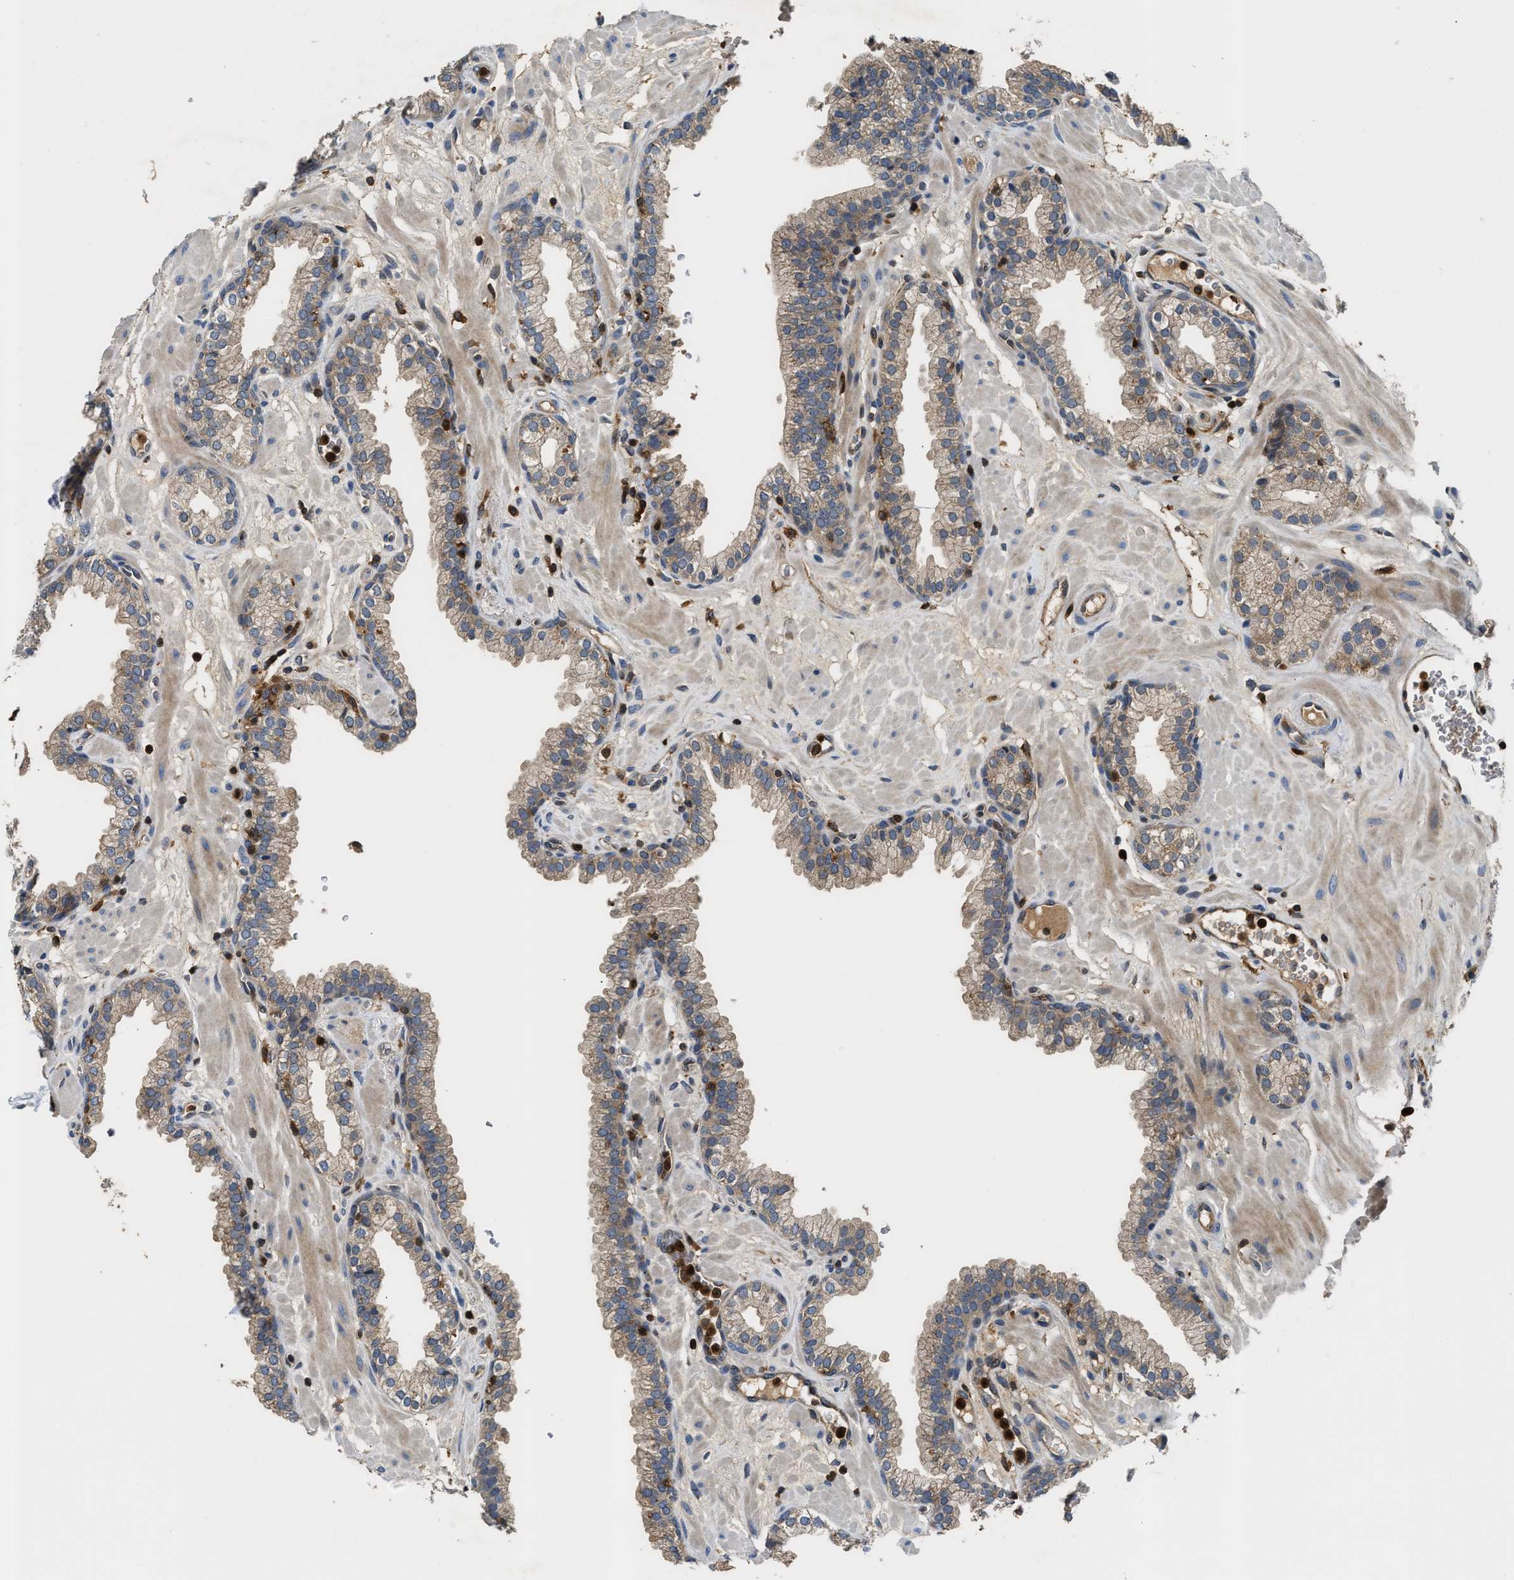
{"staining": {"intensity": "weak", "quantity": "25%-75%", "location": "cytoplasmic/membranous"}, "tissue": "prostate", "cell_type": "Glandular cells", "image_type": "normal", "snomed": [{"axis": "morphology", "description": "Normal tissue, NOS"}, {"axis": "morphology", "description": "Urothelial carcinoma, Low grade"}, {"axis": "topography", "description": "Urinary bladder"}, {"axis": "topography", "description": "Prostate"}], "caption": "Prostate stained with immunohistochemistry (IHC) shows weak cytoplasmic/membranous positivity in approximately 25%-75% of glandular cells. (DAB (3,3'-diaminobenzidine) = brown stain, brightfield microscopy at high magnification).", "gene": "OSTF1", "patient": {"sex": "male", "age": 60}}